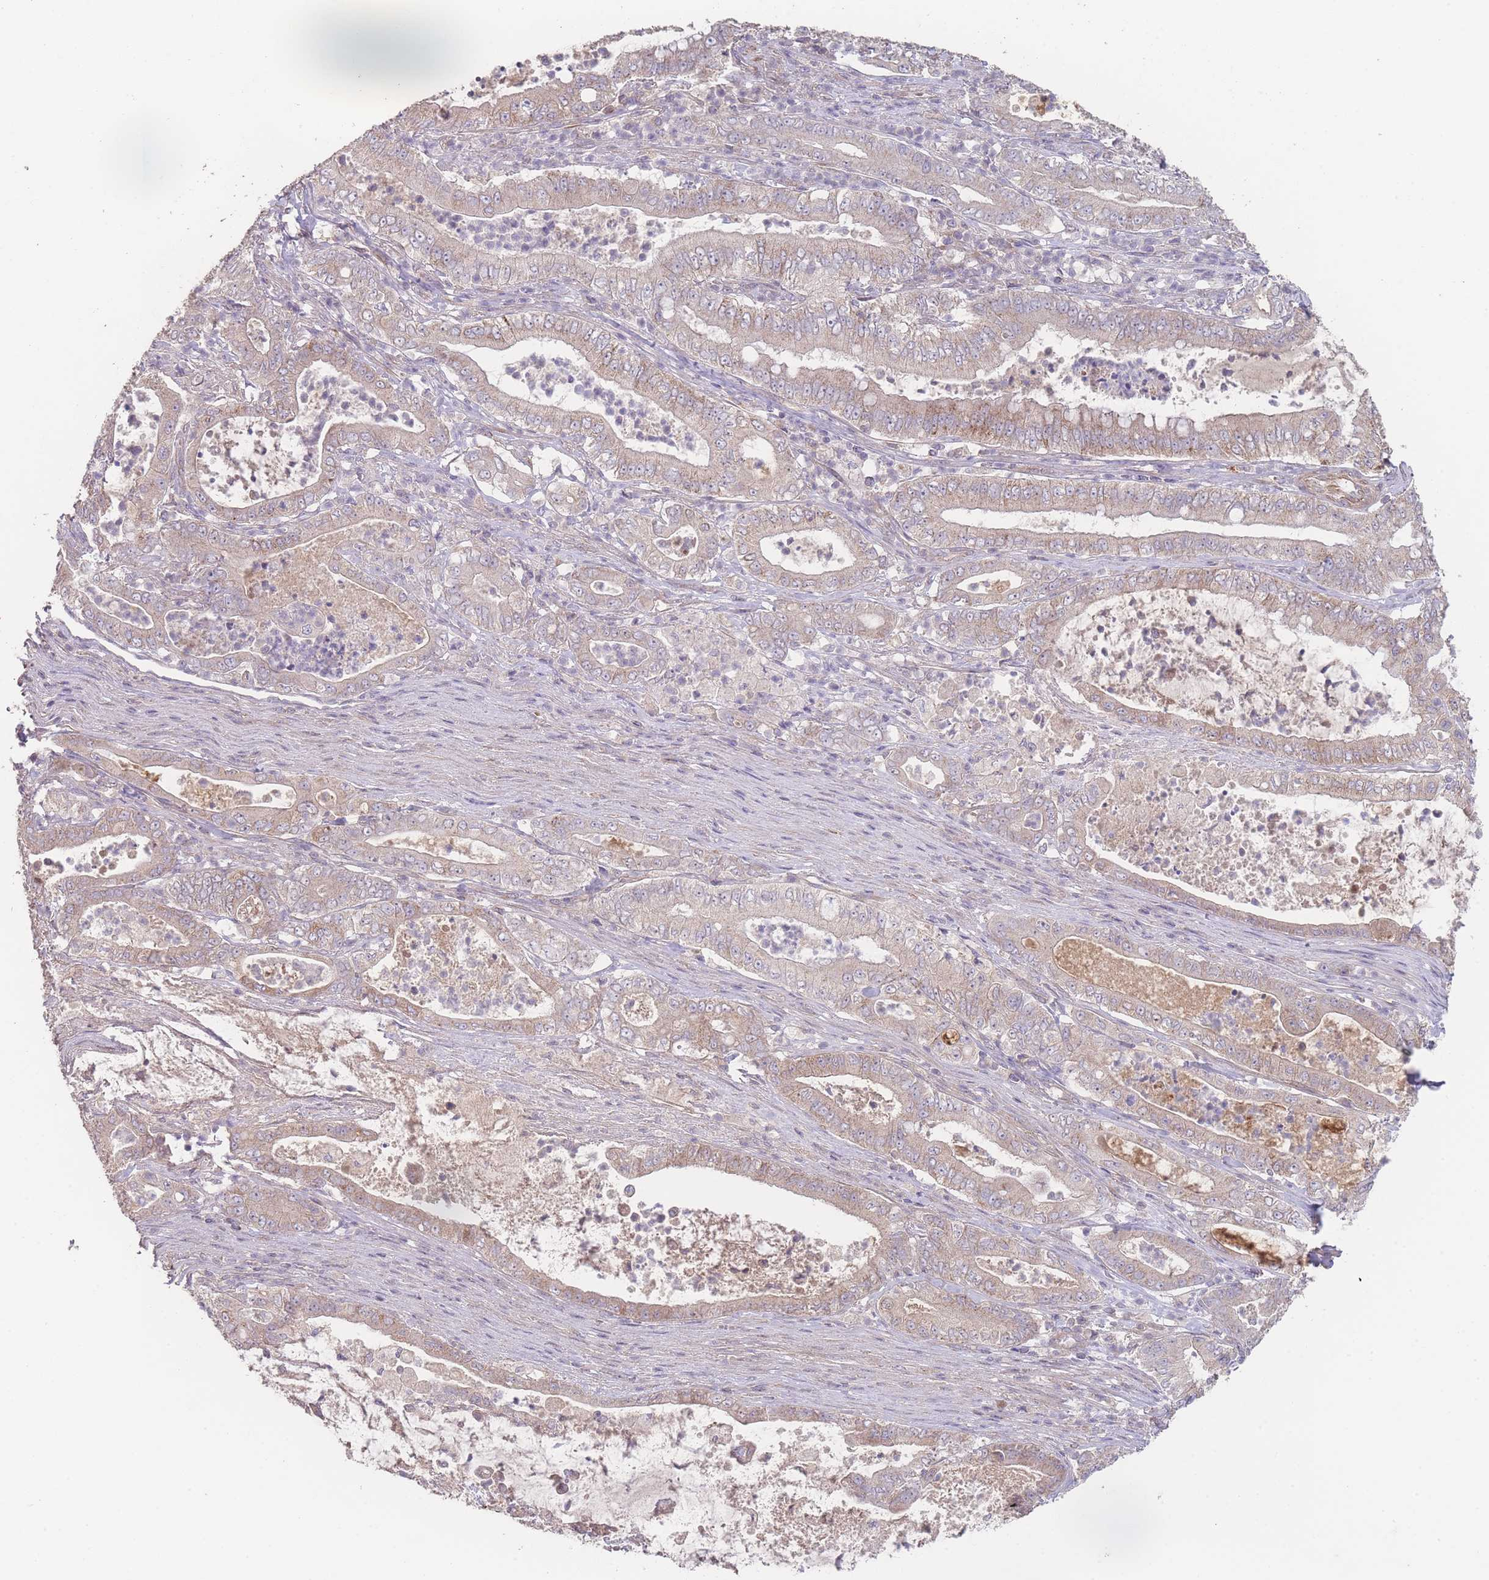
{"staining": {"intensity": "weak", "quantity": "25%-75%", "location": "cytoplasmic/membranous"}, "tissue": "pancreatic cancer", "cell_type": "Tumor cells", "image_type": "cancer", "snomed": [{"axis": "morphology", "description": "Adenocarcinoma, NOS"}, {"axis": "topography", "description": "Pancreas"}], "caption": "This is an image of IHC staining of pancreatic cancer, which shows weak expression in the cytoplasmic/membranous of tumor cells.", "gene": "PXMP4", "patient": {"sex": "male", "age": 71}}